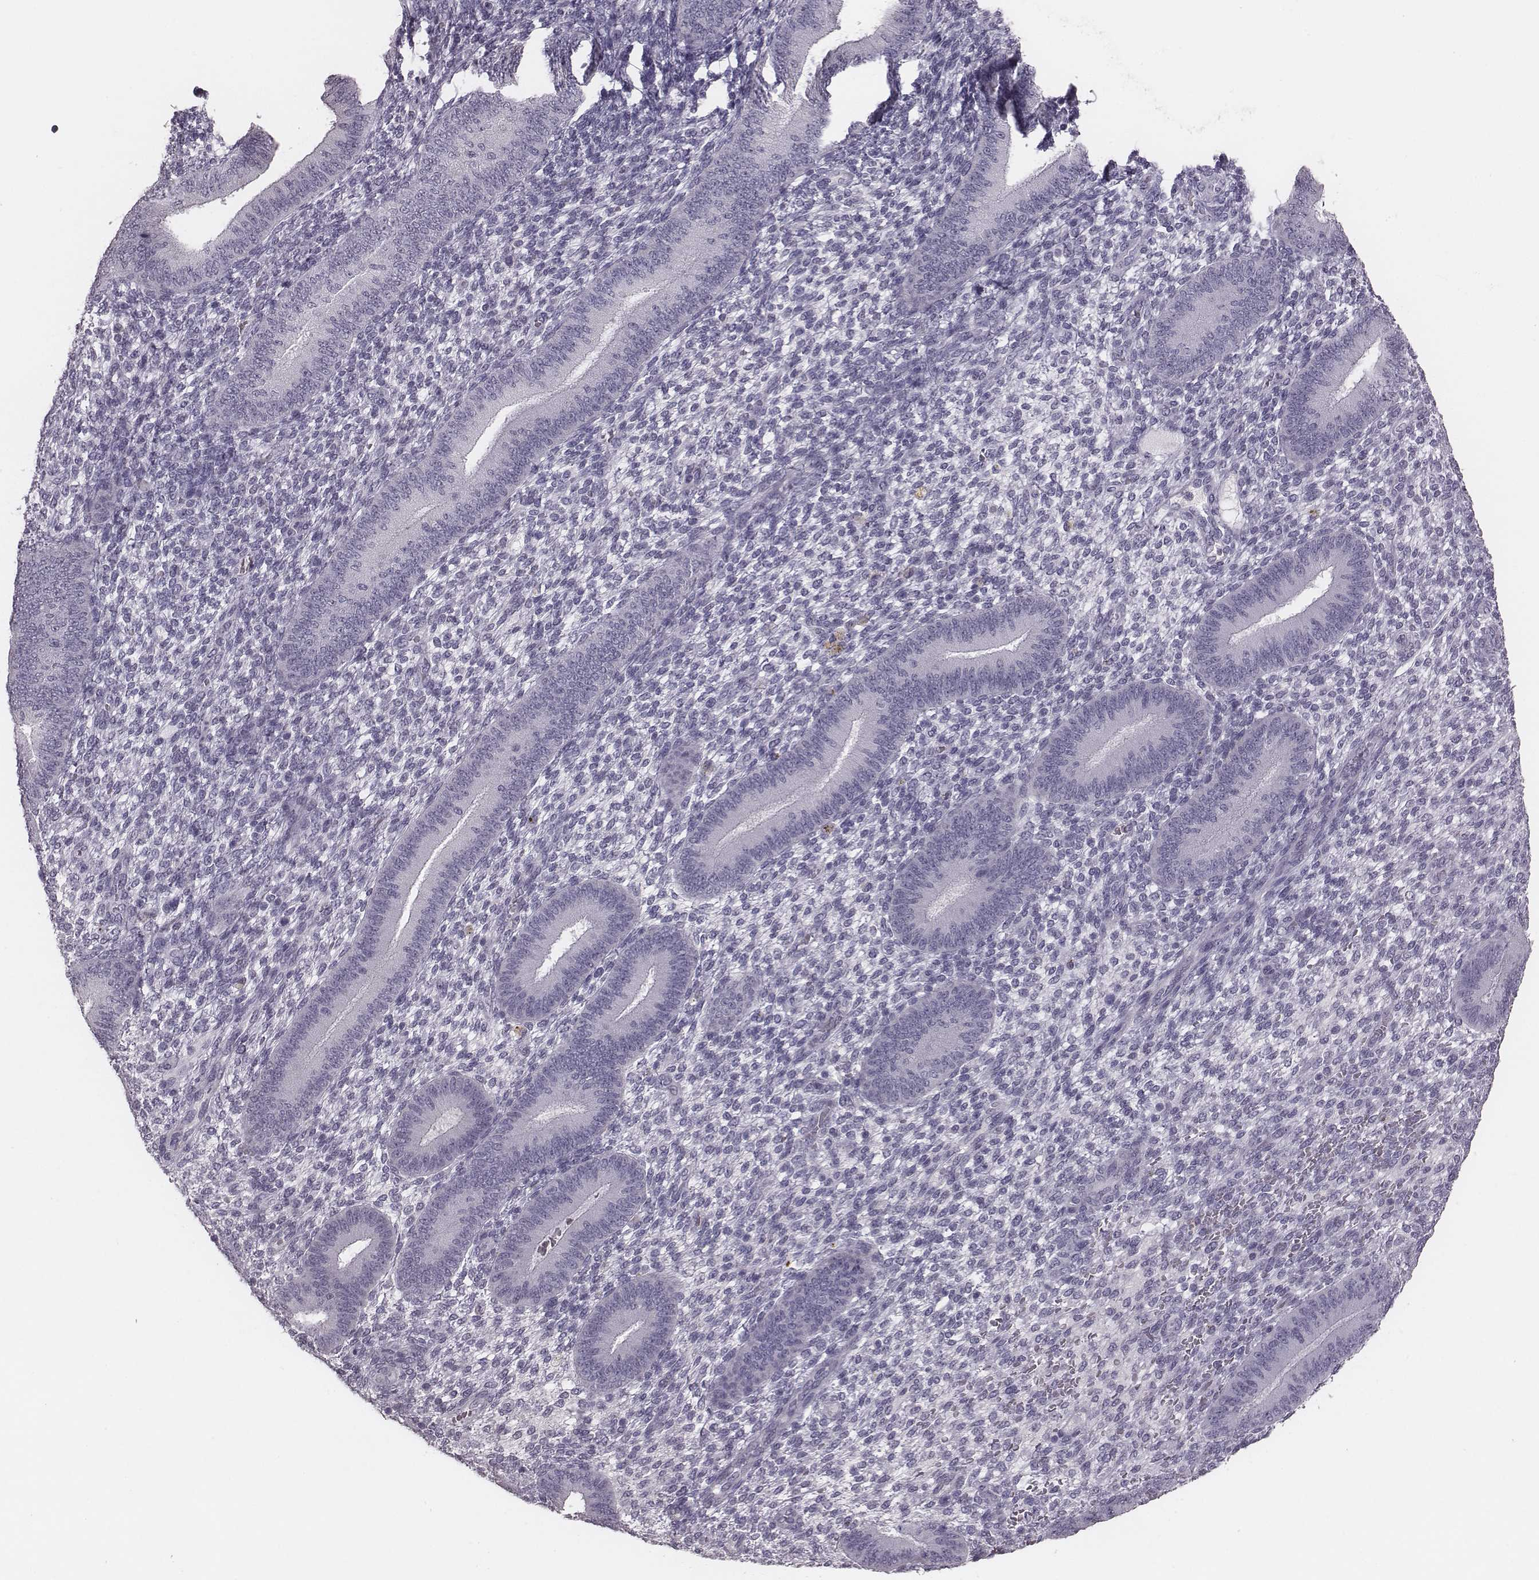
{"staining": {"intensity": "negative", "quantity": "none", "location": "none"}, "tissue": "endometrium", "cell_type": "Cells in endometrial stroma", "image_type": "normal", "snomed": [{"axis": "morphology", "description": "Normal tissue, NOS"}, {"axis": "topography", "description": "Endometrium"}], "caption": "Cells in endometrial stroma are negative for brown protein staining in benign endometrium. The staining was performed using DAB to visualize the protein expression in brown, while the nuclei were stained in blue with hematoxylin (Magnification: 20x).", "gene": "CSHL1", "patient": {"sex": "female", "age": 39}}